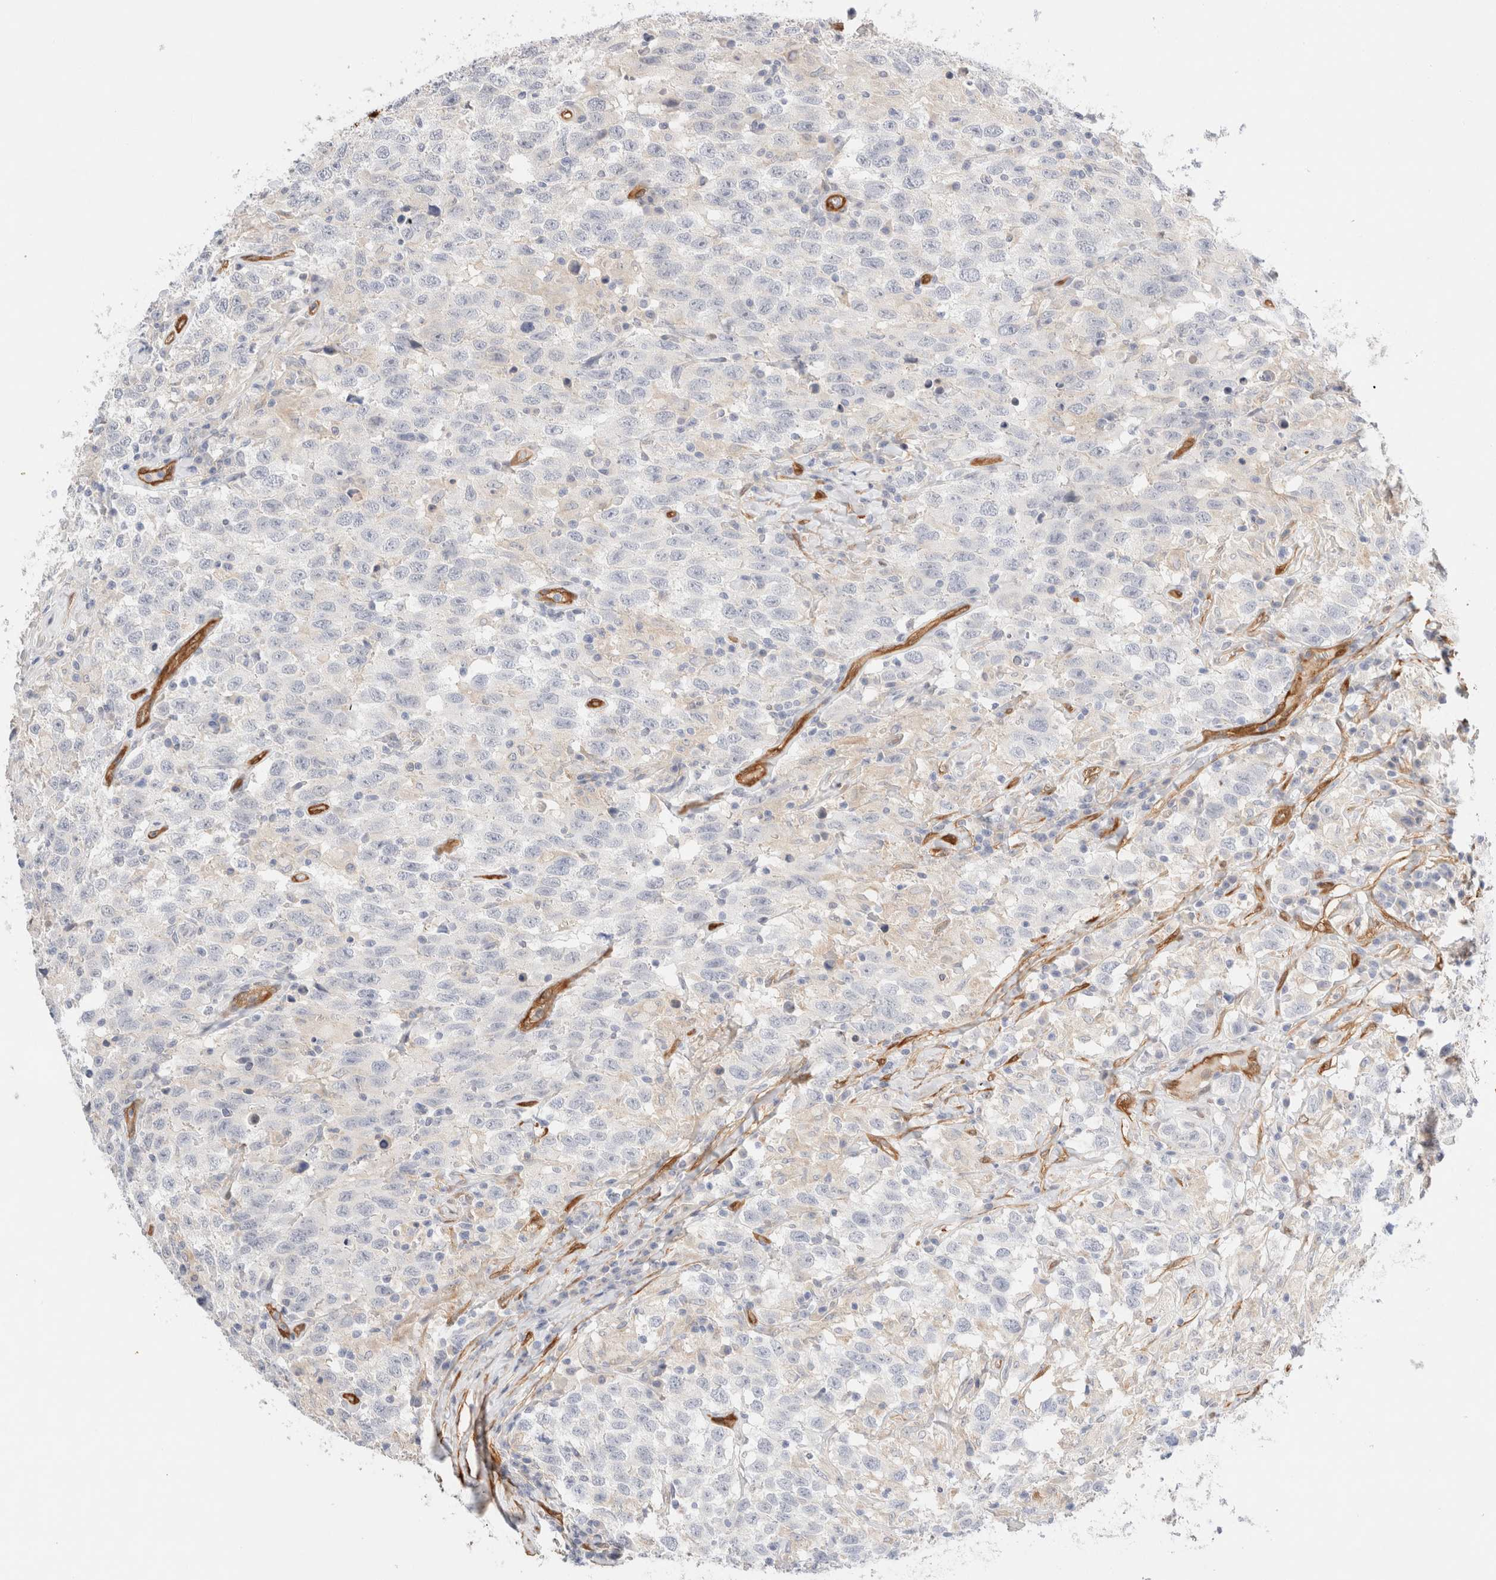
{"staining": {"intensity": "negative", "quantity": "none", "location": "none"}, "tissue": "testis cancer", "cell_type": "Tumor cells", "image_type": "cancer", "snomed": [{"axis": "morphology", "description": "Seminoma, NOS"}, {"axis": "topography", "description": "Testis"}], "caption": "High power microscopy micrograph of an IHC image of testis cancer (seminoma), revealing no significant staining in tumor cells.", "gene": "LMCD1", "patient": {"sex": "male", "age": 41}}